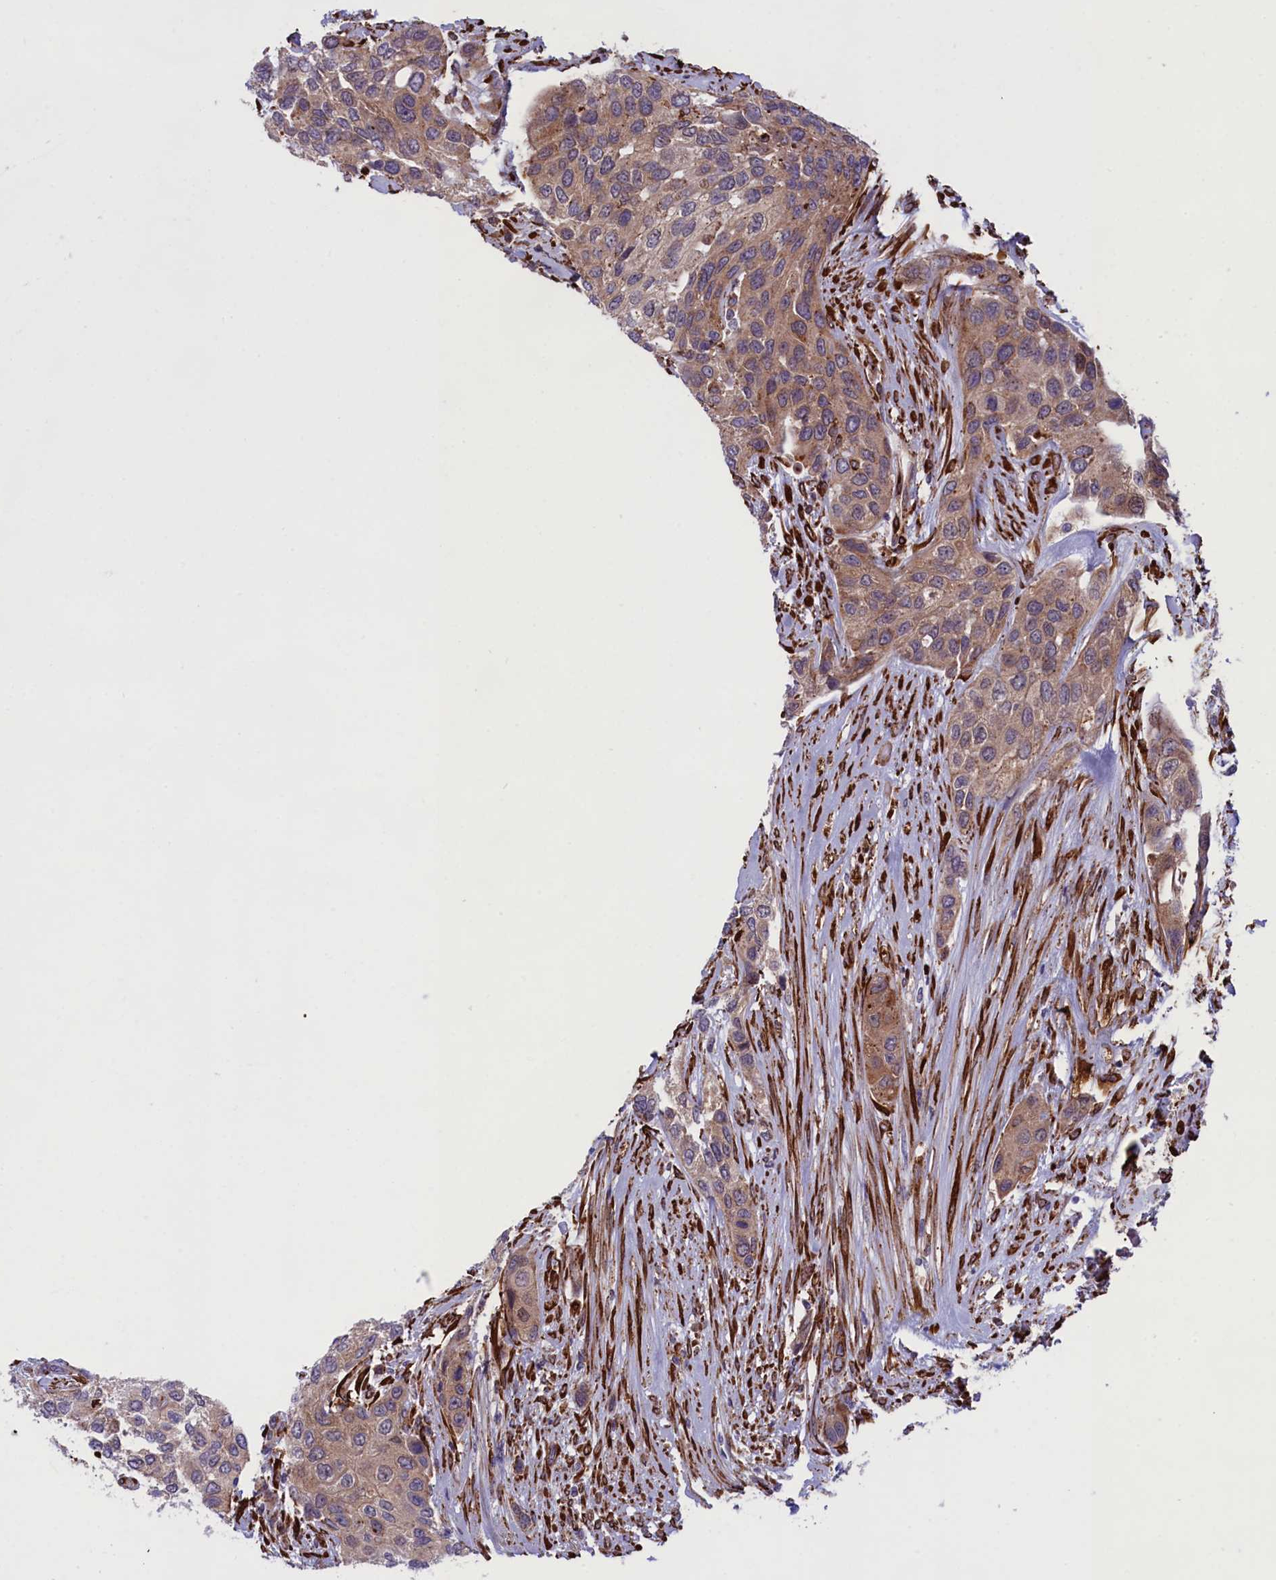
{"staining": {"intensity": "moderate", "quantity": "25%-75%", "location": "cytoplasmic/membranous"}, "tissue": "urothelial cancer", "cell_type": "Tumor cells", "image_type": "cancer", "snomed": [{"axis": "morphology", "description": "Normal tissue, NOS"}, {"axis": "morphology", "description": "Urothelial carcinoma, High grade"}, {"axis": "topography", "description": "Vascular tissue"}, {"axis": "topography", "description": "Urinary bladder"}], "caption": "High-magnification brightfield microscopy of urothelial carcinoma (high-grade) stained with DAB (3,3'-diaminobenzidine) (brown) and counterstained with hematoxylin (blue). tumor cells exhibit moderate cytoplasmic/membranous staining is identified in about25%-75% of cells.", "gene": "MAN2B1", "patient": {"sex": "female", "age": 56}}